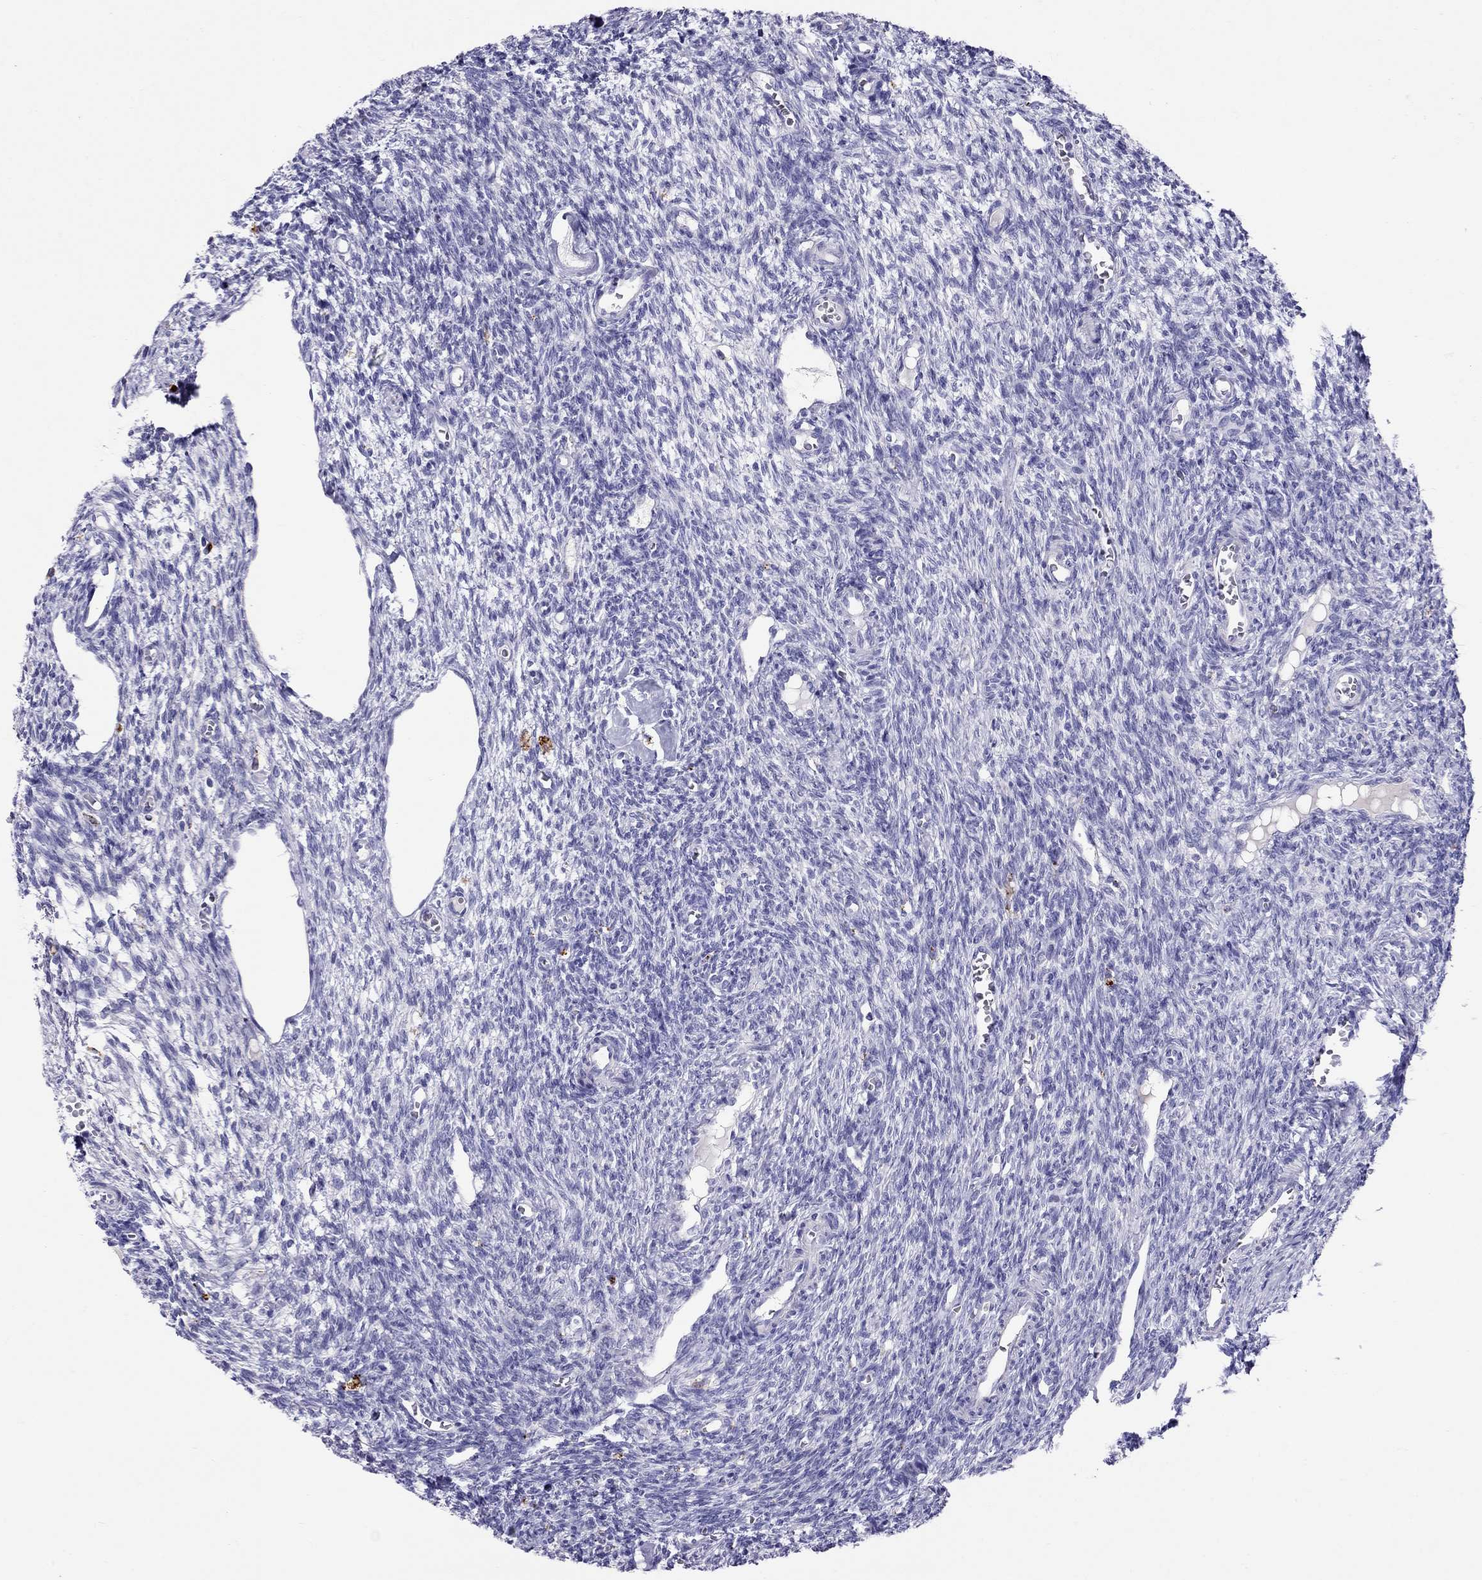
{"staining": {"intensity": "weak", "quantity": ">75%", "location": "cytoplasmic/membranous"}, "tissue": "ovary", "cell_type": "Follicle cells", "image_type": "normal", "snomed": [{"axis": "morphology", "description": "Normal tissue, NOS"}, {"axis": "topography", "description": "Ovary"}], "caption": "Protein staining of unremarkable ovary shows weak cytoplasmic/membranous positivity in approximately >75% of follicle cells.", "gene": "CLPSL2", "patient": {"sex": "female", "age": 27}}